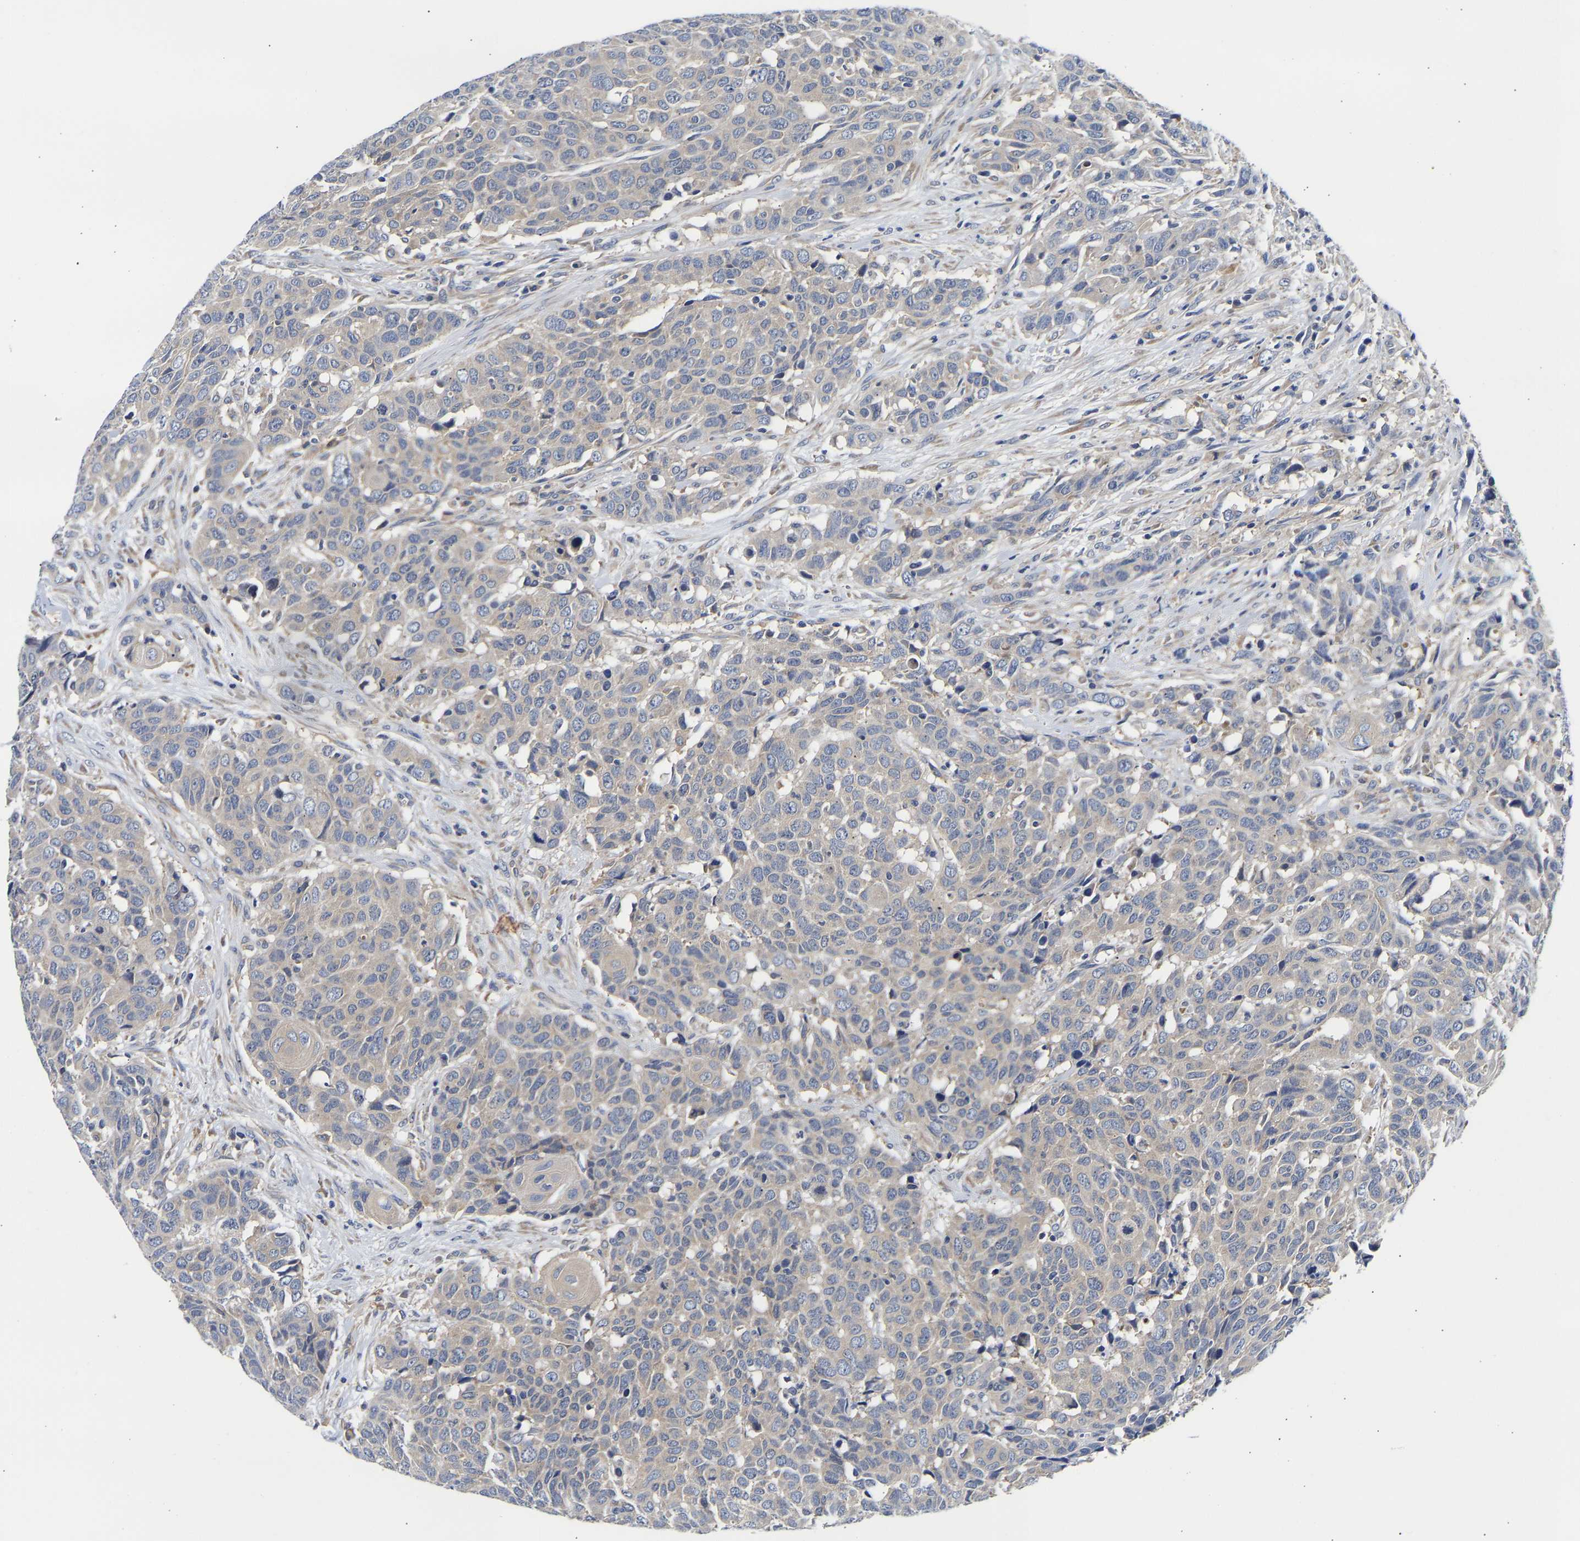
{"staining": {"intensity": "negative", "quantity": "none", "location": "none"}, "tissue": "head and neck cancer", "cell_type": "Tumor cells", "image_type": "cancer", "snomed": [{"axis": "morphology", "description": "Squamous cell carcinoma, NOS"}, {"axis": "topography", "description": "Head-Neck"}], "caption": "DAB immunohistochemical staining of human head and neck cancer (squamous cell carcinoma) displays no significant expression in tumor cells.", "gene": "CCDC6", "patient": {"sex": "male", "age": 66}}